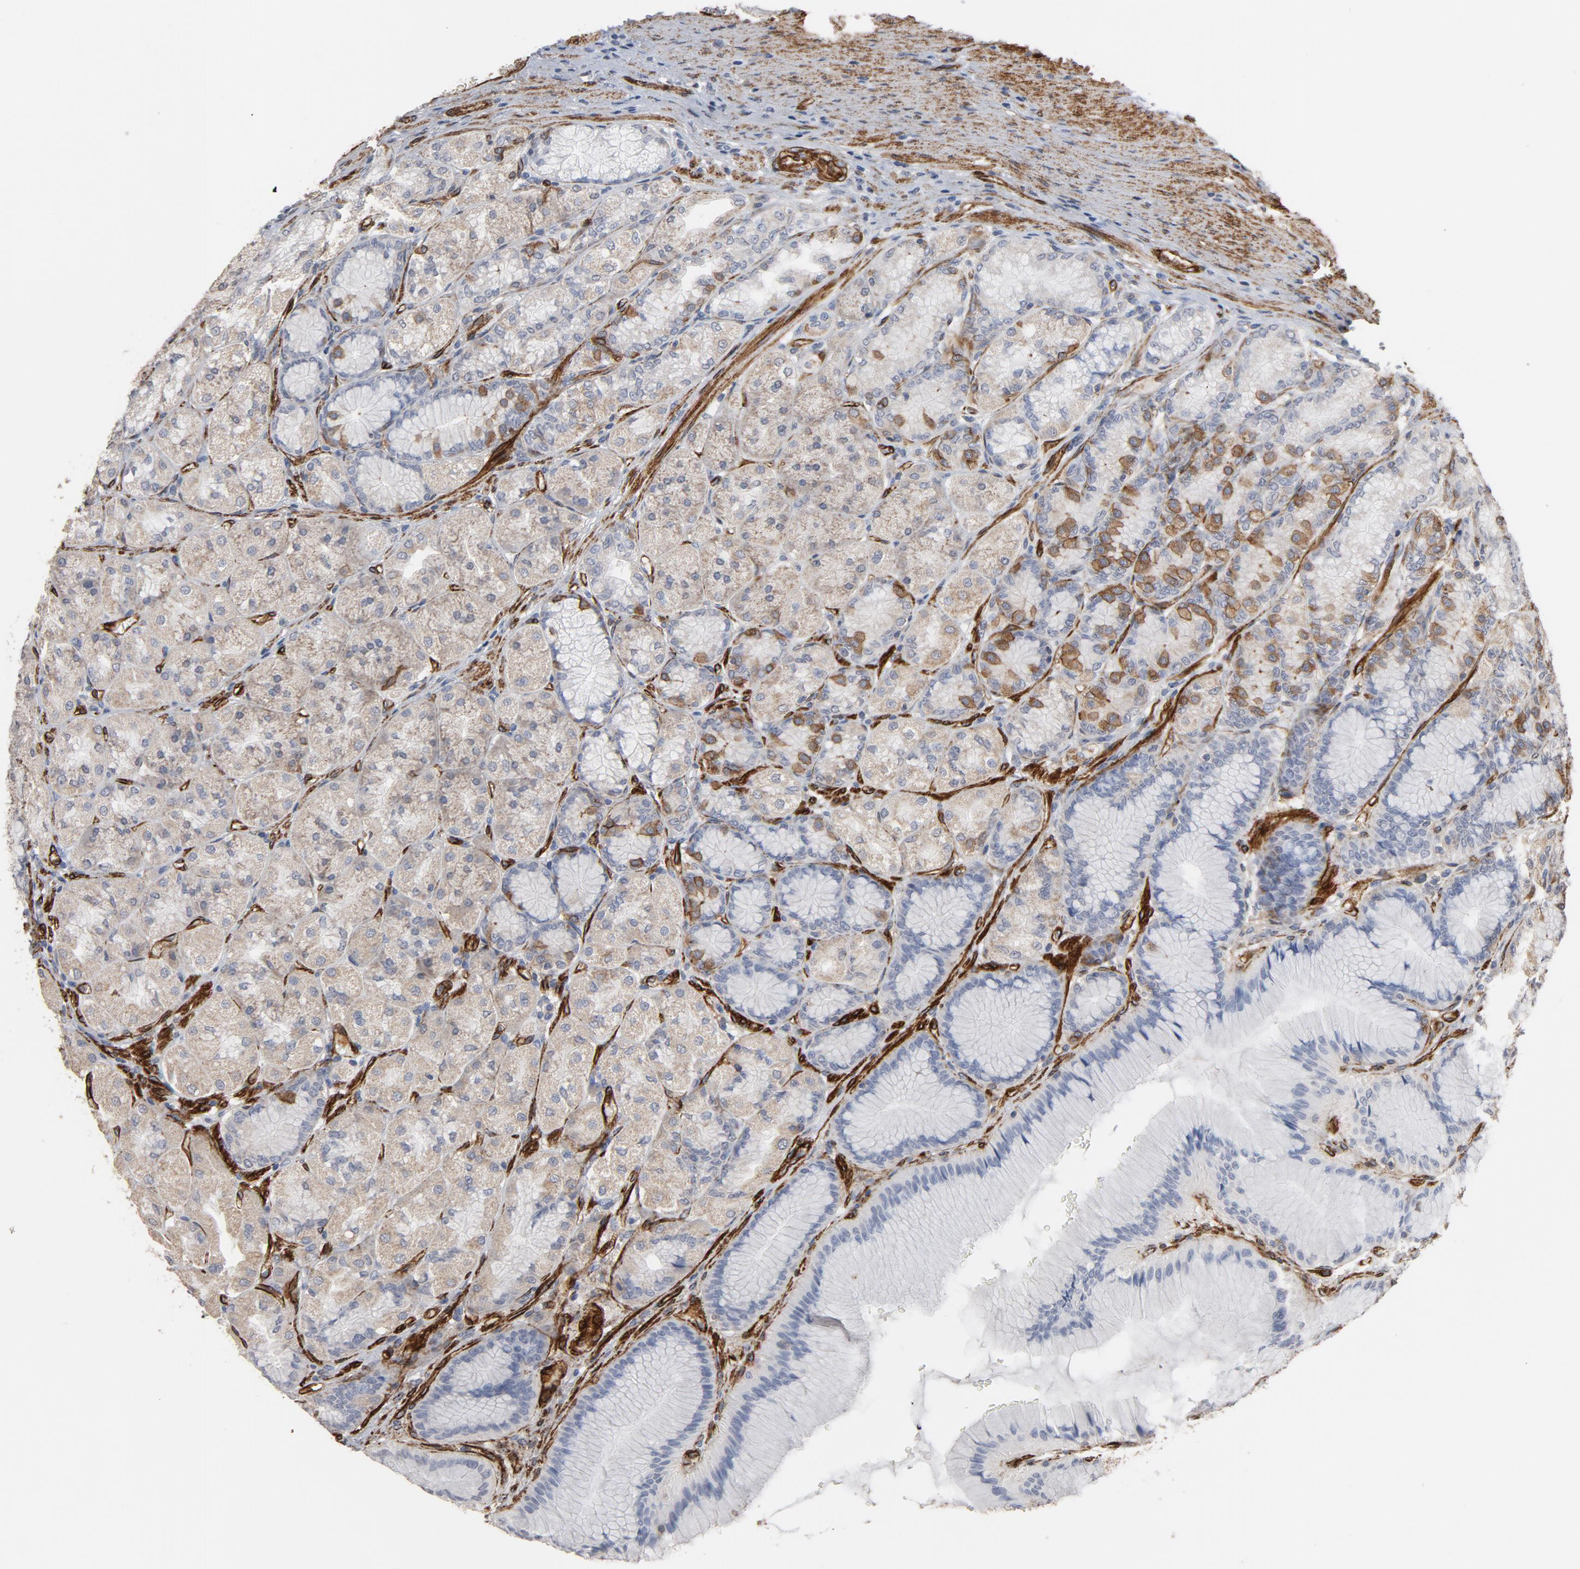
{"staining": {"intensity": "weak", "quantity": "<25%", "location": "cytoplasmic/membranous"}, "tissue": "stomach", "cell_type": "Glandular cells", "image_type": "normal", "snomed": [{"axis": "morphology", "description": "Normal tissue, NOS"}, {"axis": "morphology", "description": "Adenocarcinoma, NOS"}, {"axis": "topography", "description": "Stomach"}, {"axis": "topography", "description": "Stomach, lower"}], "caption": "This is a micrograph of immunohistochemistry (IHC) staining of unremarkable stomach, which shows no expression in glandular cells. The staining is performed using DAB (3,3'-diaminobenzidine) brown chromogen with nuclei counter-stained in using hematoxylin.", "gene": "GNG2", "patient": {"sex": "female", "age": 65}}